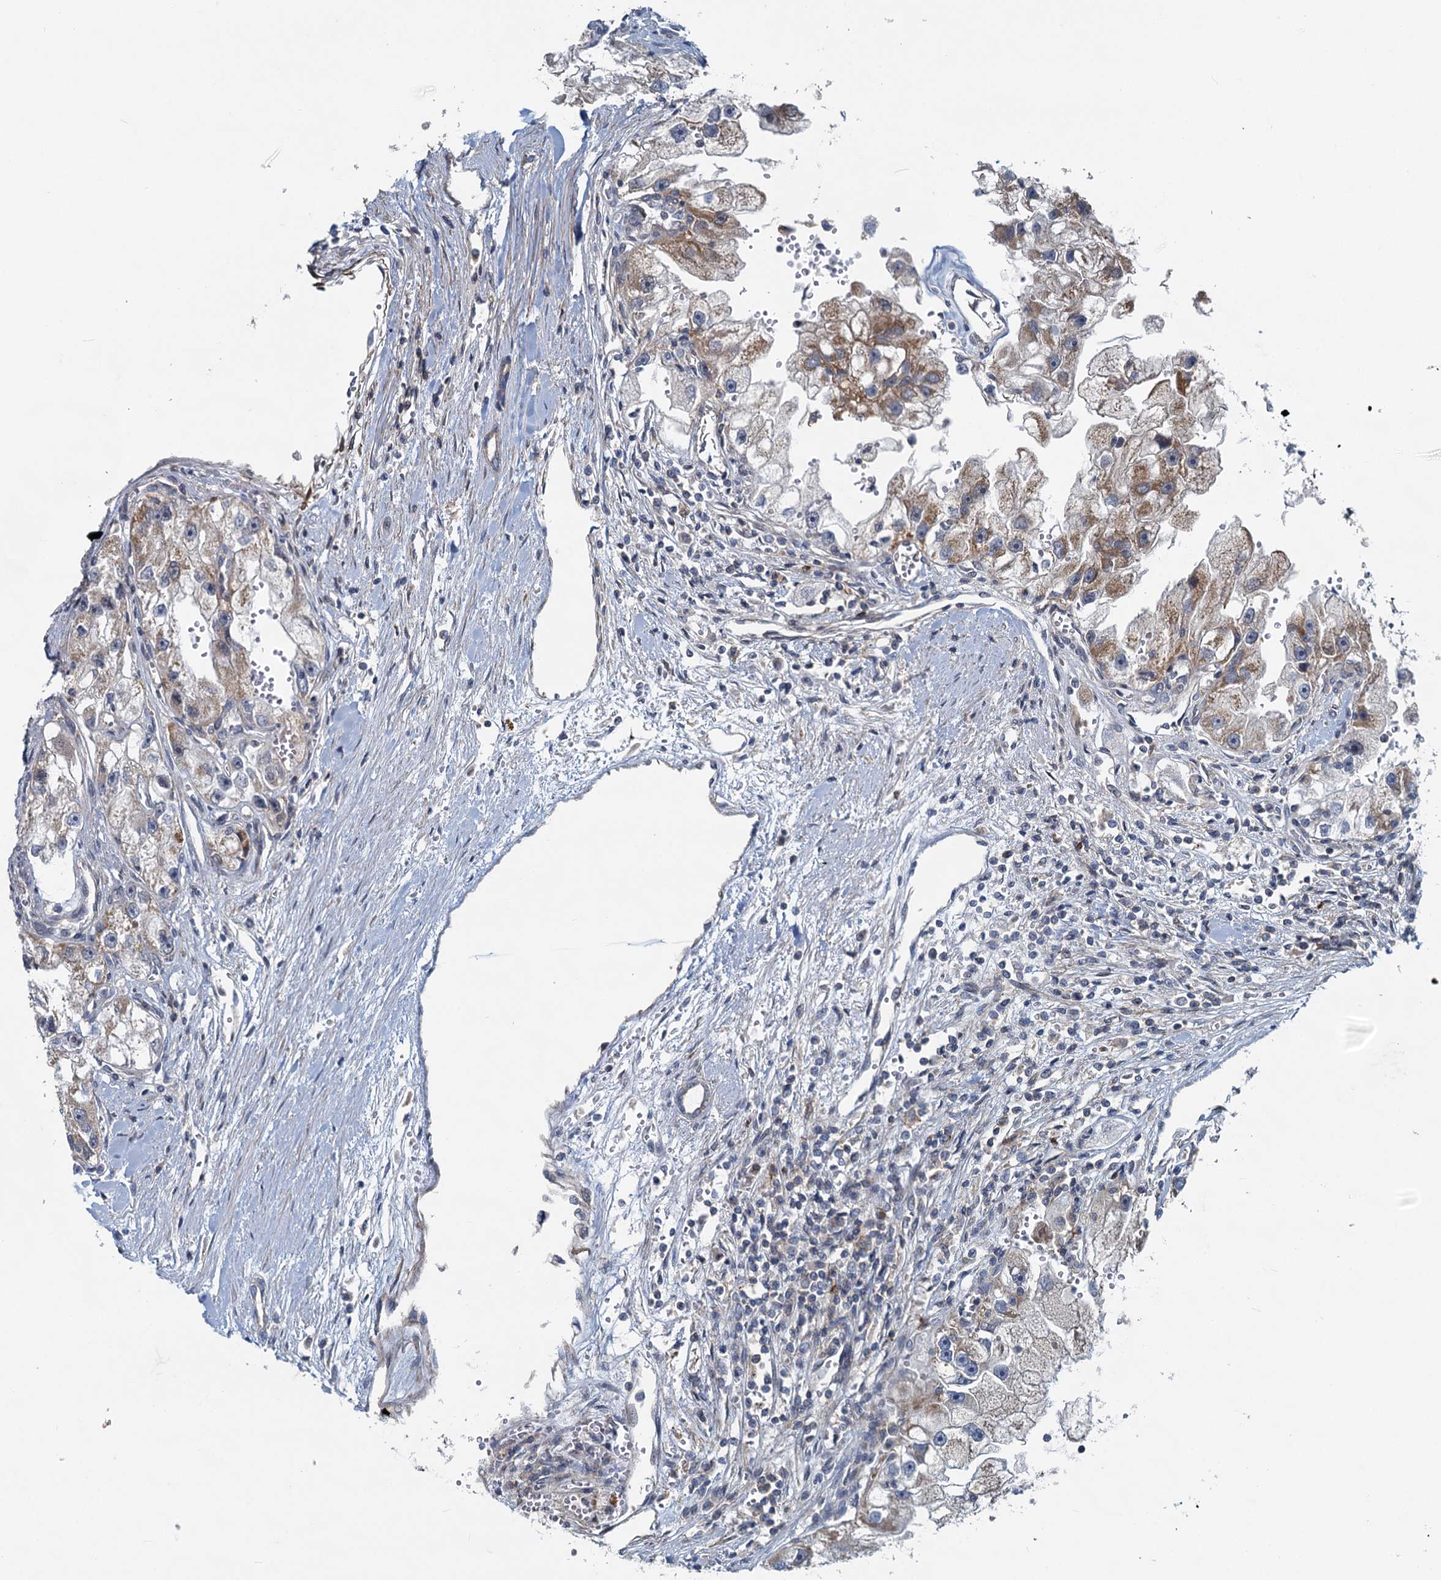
{"staining": {"intensity": "moderate", "quantity": "25%-75%", "location": "cytoplasmic/membranous"}, "tissue": "renal cancer", "cell_type": "Tumor cells", "image_type": "cancer", "snomed": [{"axis": "morphology", "description": "Adenocarcinoma, NOS"}, {"axis": "topography", "description": "Kidney"}], "caption": "An immunohistochemistry histopathology image of tumor tissue is shown. Protein staining in brown labels moderate cytoplasmic/membranous positivity in renal adenocarcinoma within tumor cells. The staining was performed using DAB, with brown indicating positive protein expression. Nuclei are stained blue with hematoxylin.", "gene": "ADCY2", "patient": {"sex": "male", "age": 63}}